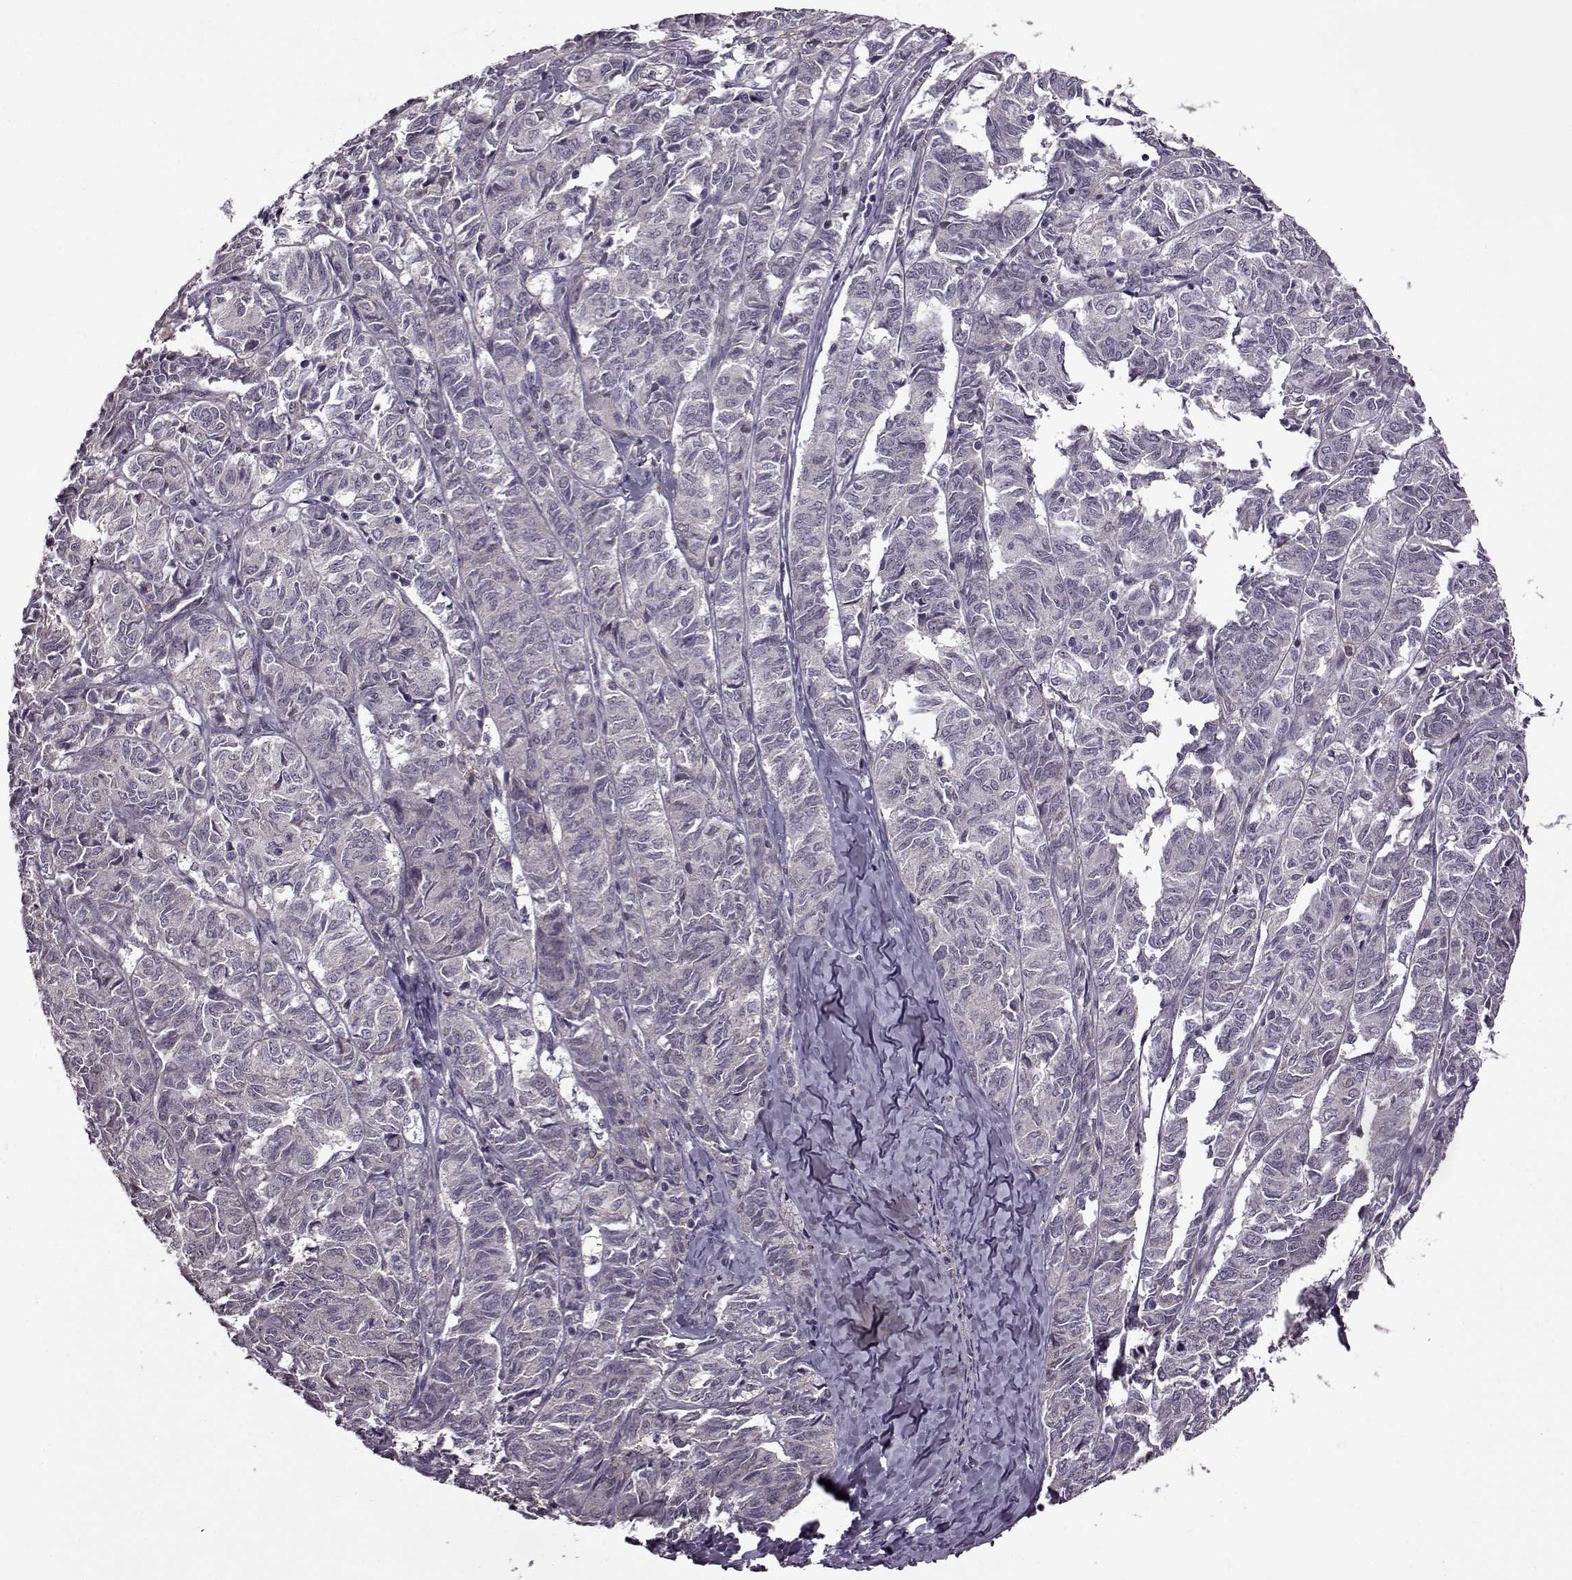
{"staining": {"intensity": "negative", "quantity": "none", "location": "none"}, "tissue": "ovarian cancer", "cell_type": "Tumor cells", "image_type": "cancer", "snomed": [{"axis": "morphology", "description": "Carcinoma, endometroid"}, {"axis": "topography", "description": "Ovary"}], "caption": "Ovarian cancer stained for a protein using immunohistochemistry reveals no expression tumor cells.", "gene": "MTSS1", "patient": {"sex": "female", "age": 80}}